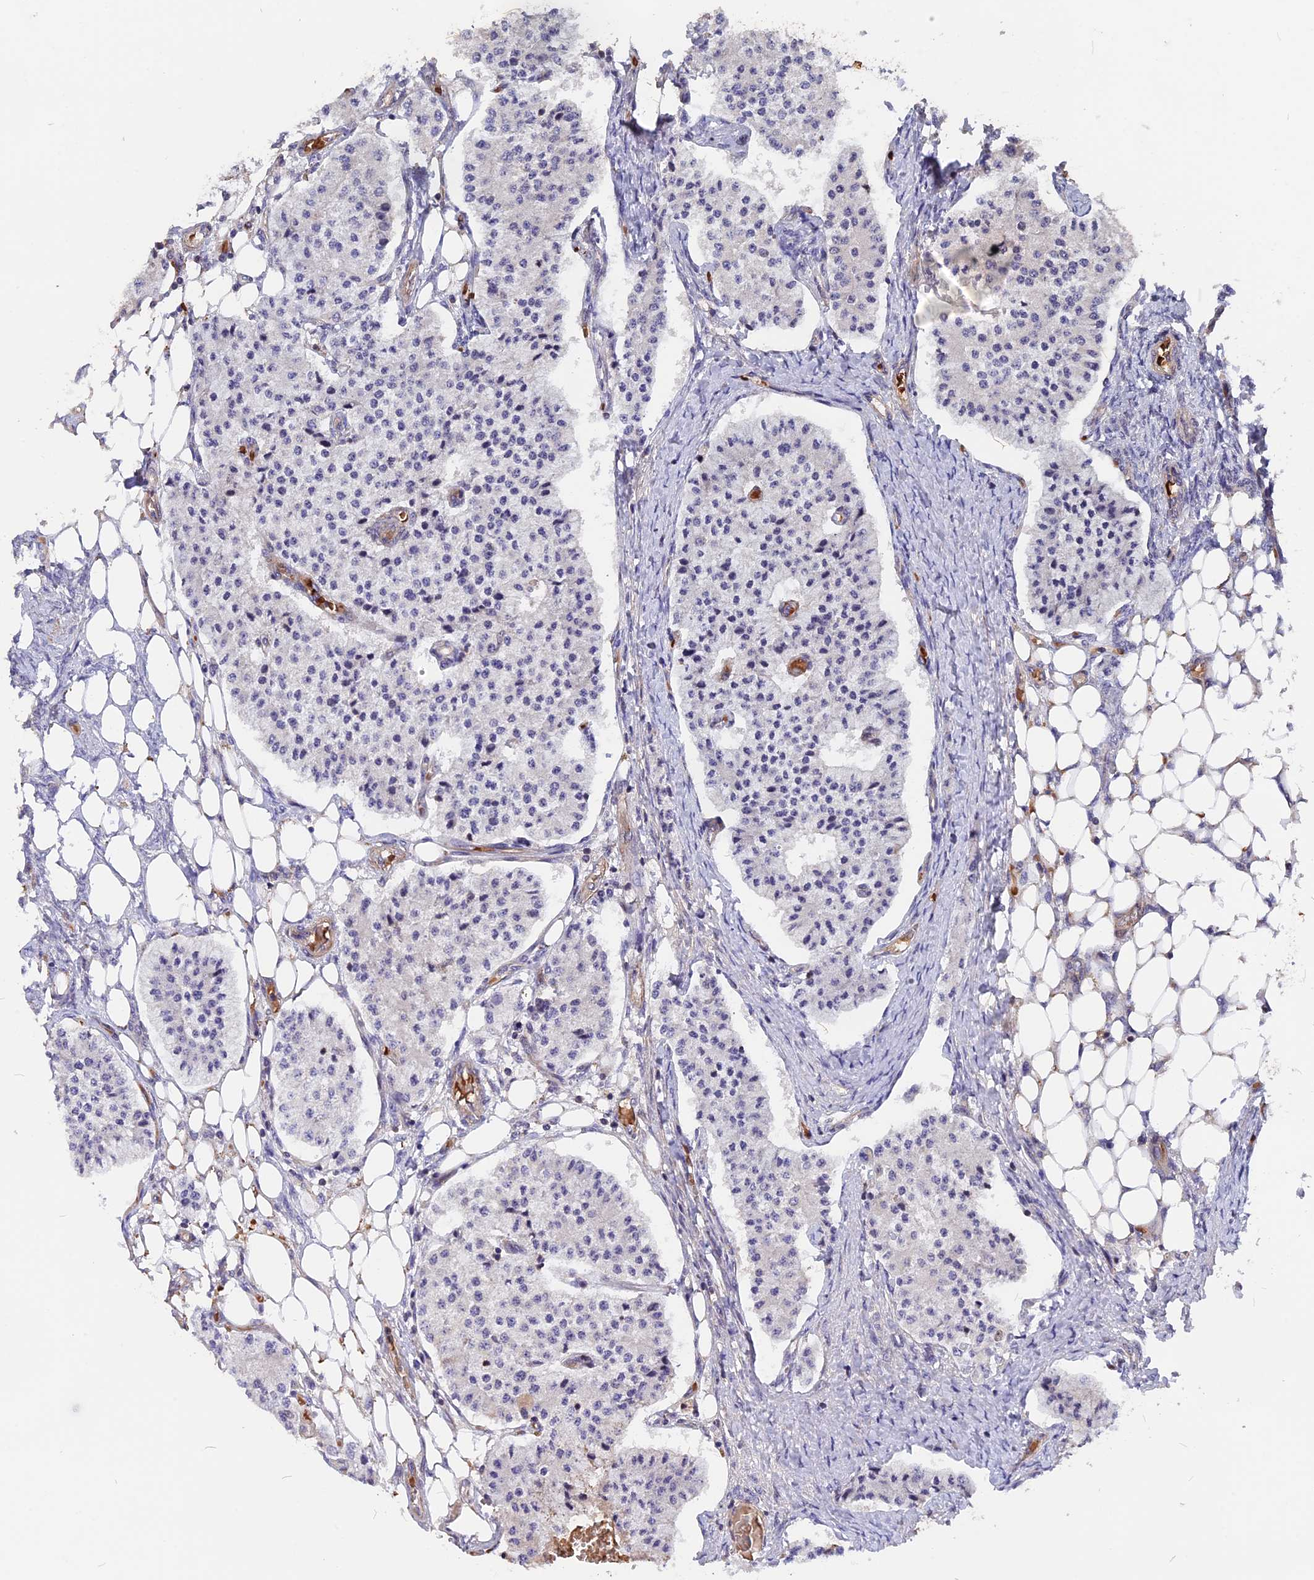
{"staining": {"intensity": "negative", "quantity": "none", "location": "none"}, "tissue": "carcinoid", "cell_type": "Tumor cells", "image_type": "cancer", "snomed": [{"axis": "morphology", "description": "Carcinoid, malignant, NOS"}, {"axis": "topography", "description": "Colon"}], "caption": "Immunohistochemistry photomicrograph of human carcinoid stained for a protein (brown), which shows no positivity in tumor cells.", "gene": "ZC3H10", "patient": {"sex": "female", "age": 52}}